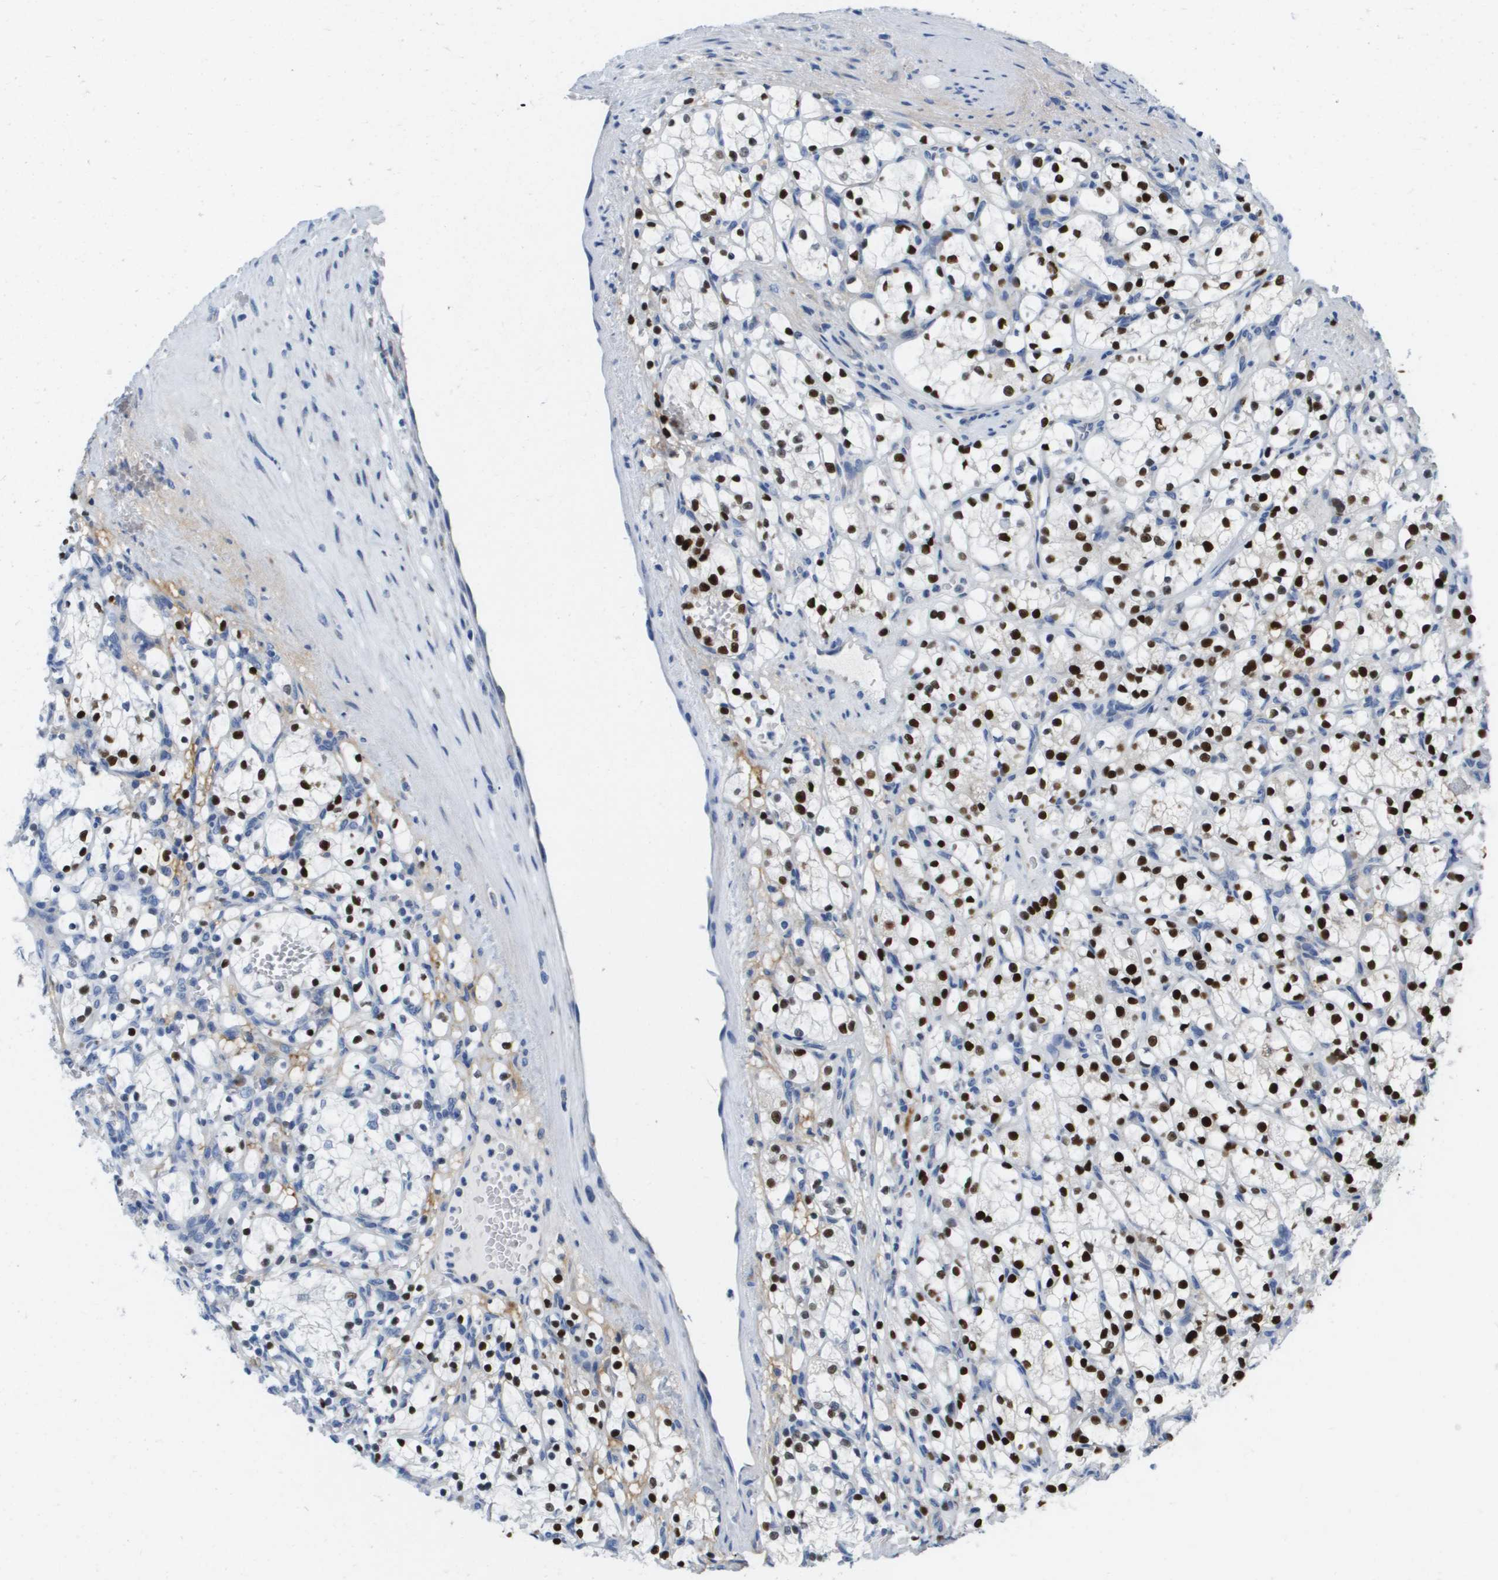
{"staining": {"intensity": "strong", "quantity": ">75%", "location": "nuclear"}, "tissue": "renal cancer", "cell_type": "Tumor cells", "image_type": "cancer", "snomed": [{"axis": "morphology", "description": "Adenocarcinoma, NOS"}, {"axis": "topography", "description": "Kidney"}], "caption": "Brown immunohistochemical staining in human adenocarcinoma (renal) exhibits strong nuclear staining in approximately >75% of tumor cells.", "gene": "PTDSS1", "patient": {"sex": "female", "age": 69}}